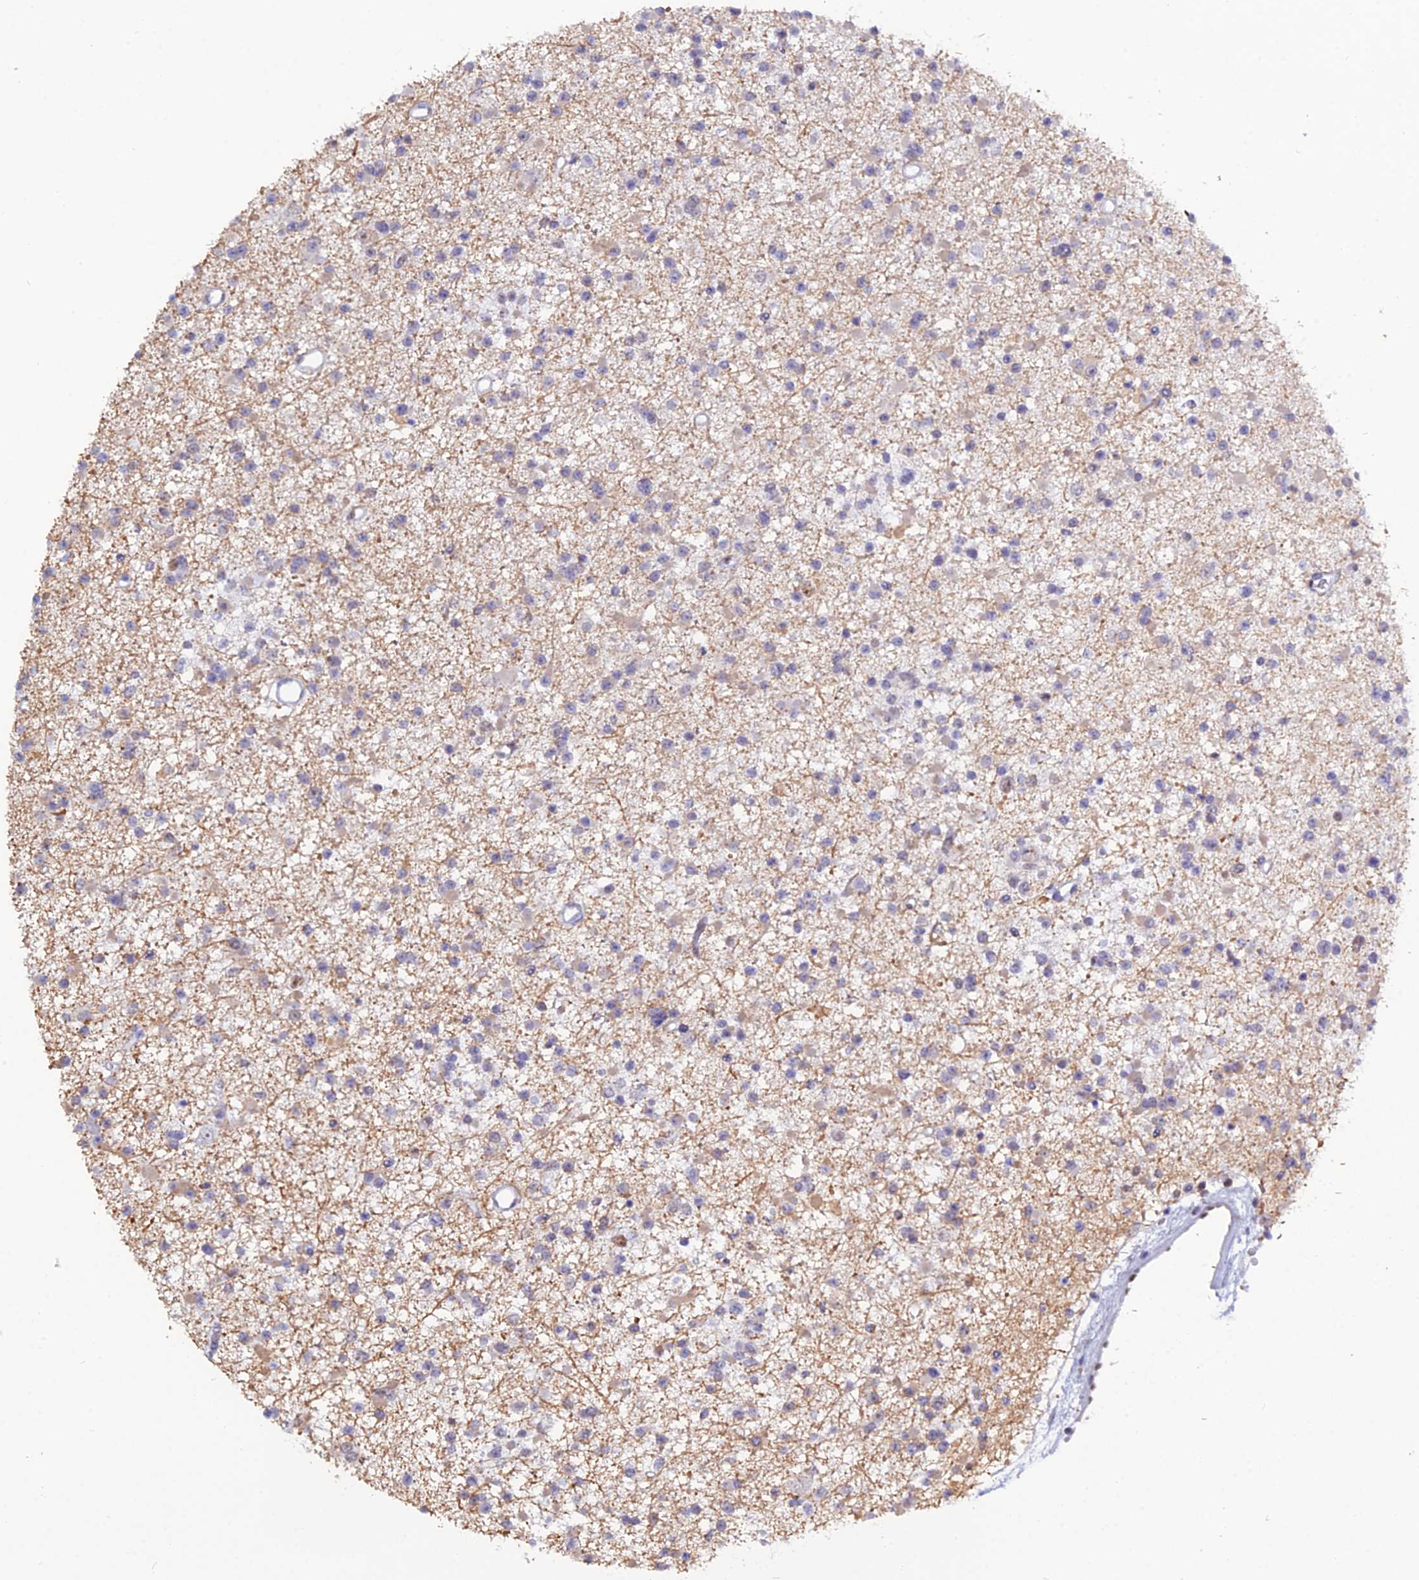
{"staining": {"intensity": "weak", "quantity": "<25%", "location": "cytoplasmic/membranous"}, "tissue": "glioma", "cell_type": "Tumor cells", "image_type": "cancer", "snomed": [{"axis": "morphology", "description": "Glioma, malignant, Low grade"}, {"axis": "topography", "description": "Brain"}], "caption": "Tumor cells are negative for protein expression in human low-grade glioma (malignant).", "gene": "NOL4L", "patient": {"sex": "female", "age": 22}}